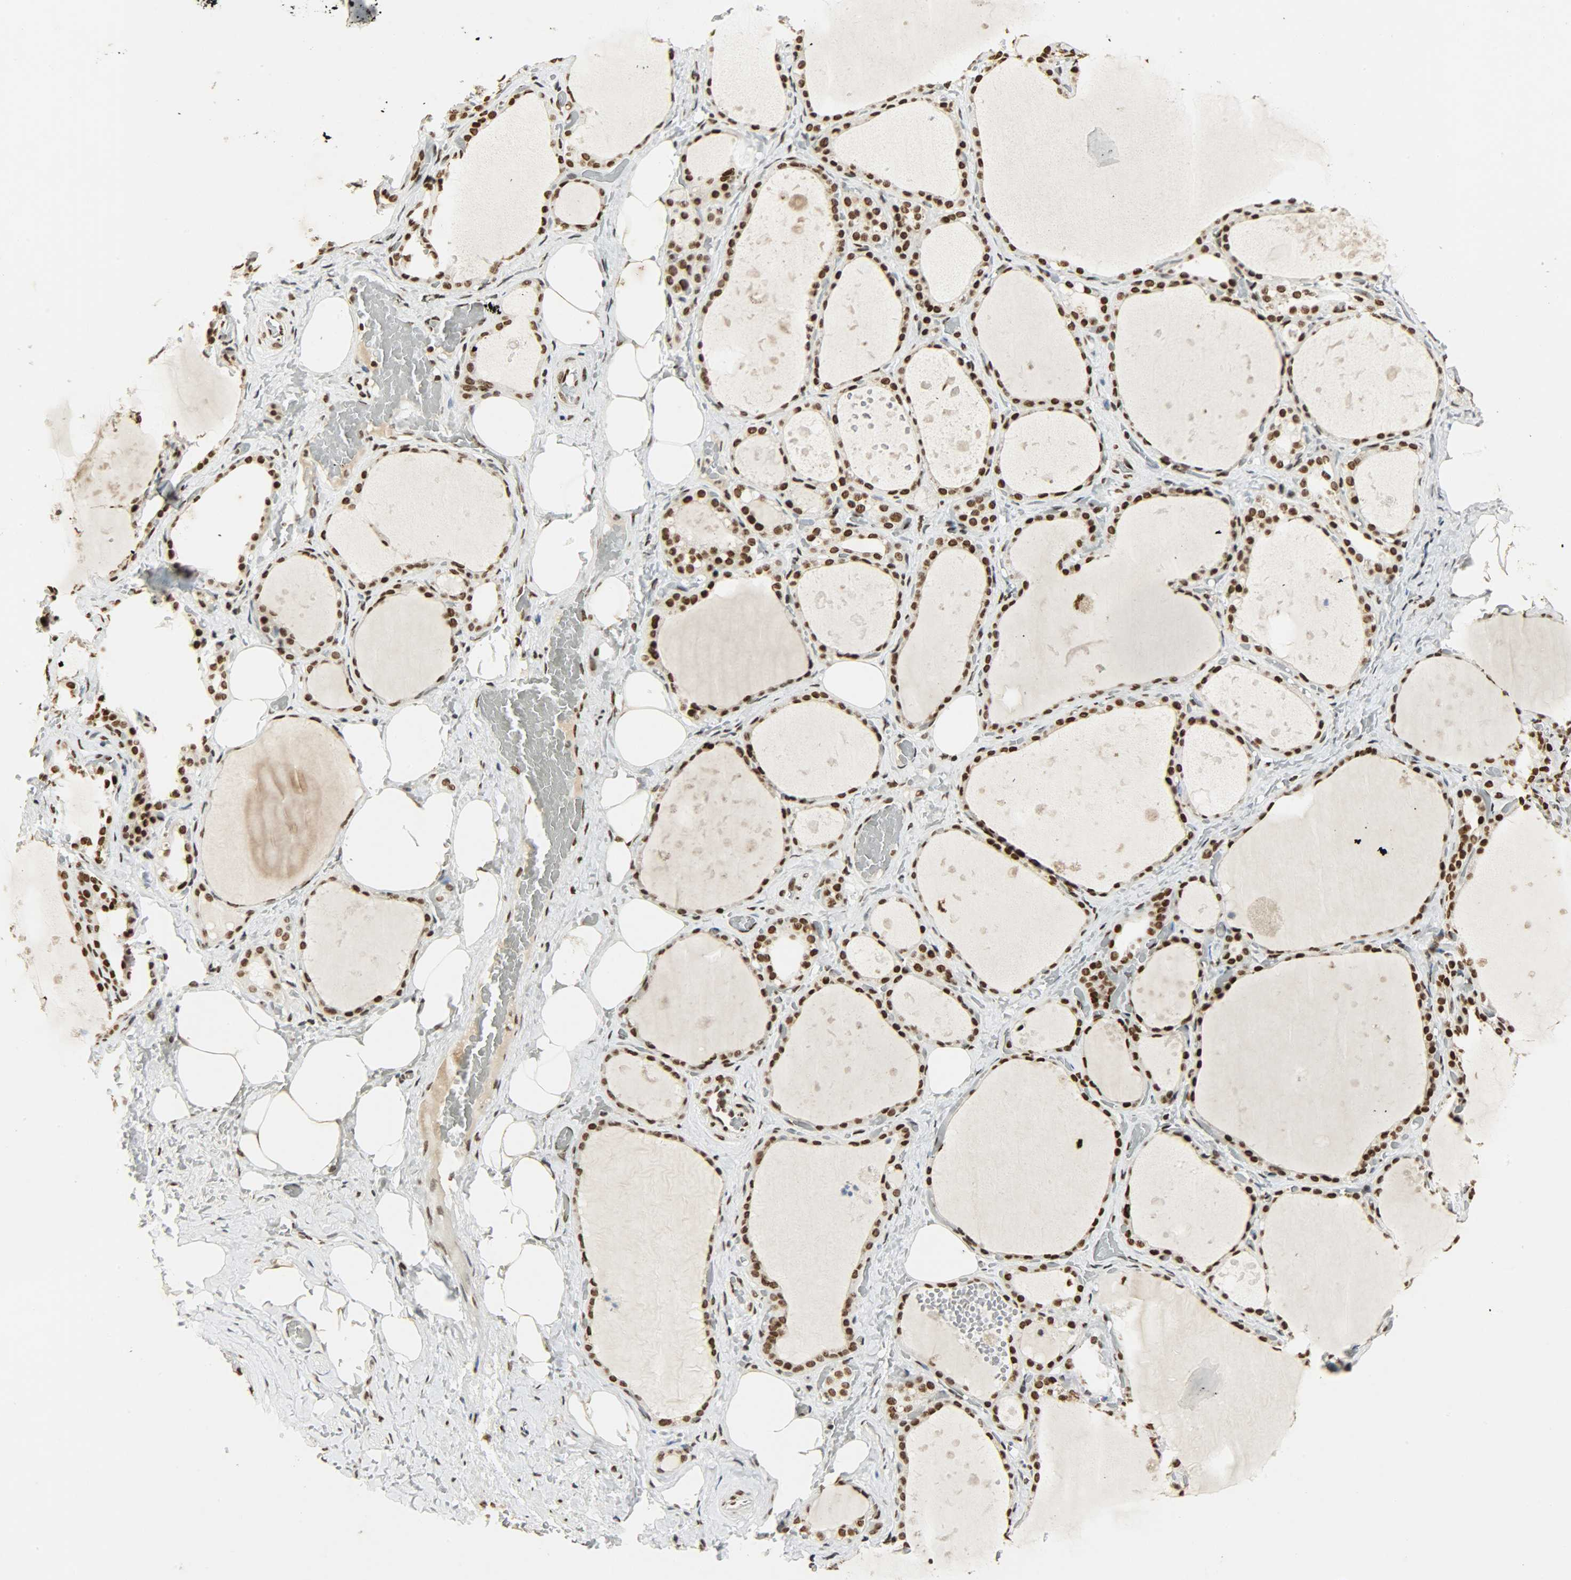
{"staining": {"intensity": "moderate", "quantity": ">75%", "location": "nuclear"}, "tissue": "thyroid gland", "cell_type": "Glandular cells", "image_type": "normal", "snomed": [{"axis": "morphology", "description": "Normal tissue, NOS"}, {"axis": "topography", "description": "Thyroid gland"}], "caption": "Immunohistochemistry image of normal thyroid gland: human thyroid gland stained using immunohistochemistry (IHC) reveals medium levels of moderate protein expression localized specifically in the nuclear of glandular cells, appearing as a nuclear brown color.", "gene": "KHDRBS1", "patient": {"sex": "male", "age": 61}}